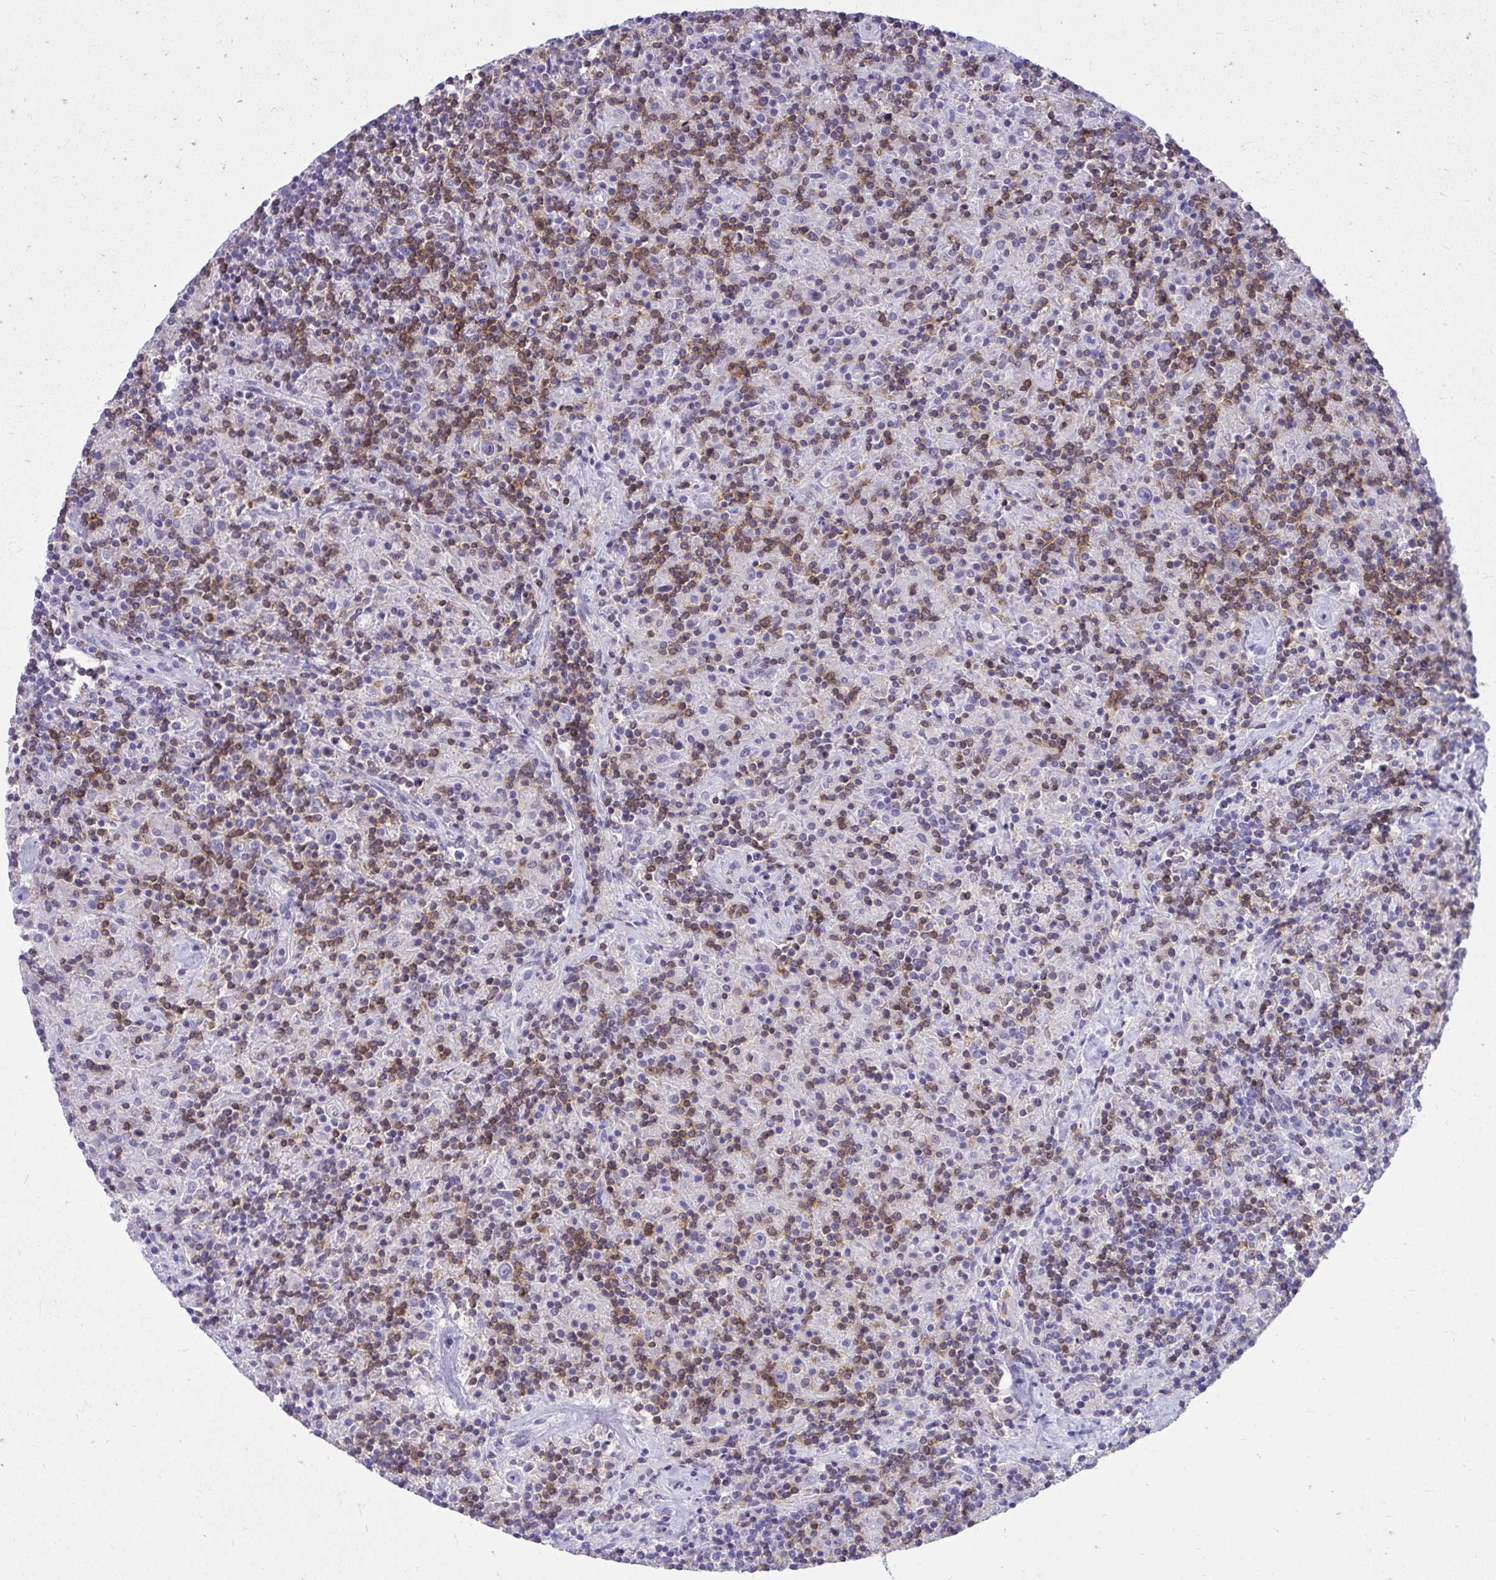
{"staining": {"intensity": "negative", "quantity": "none", "location": "none"}, "tissue": "lymphoma", "cell_type": "Tumor cells", "image_type": "cancer", "snomed": [{"axis": "morphology", "description": "Hodgkin's disease, NOS"}, {"axis": "topography", "description": "Lymph node"}], "caption": "IHC image of neoplastic tissue: lymphoma stained with DAB displays no significant protein expression in tumor cells. (Immunohistochemistry, brightfield microscopy, high magnification).", "gene": "GPRIN3", "patient": {"sex": "male", "age": 70}}